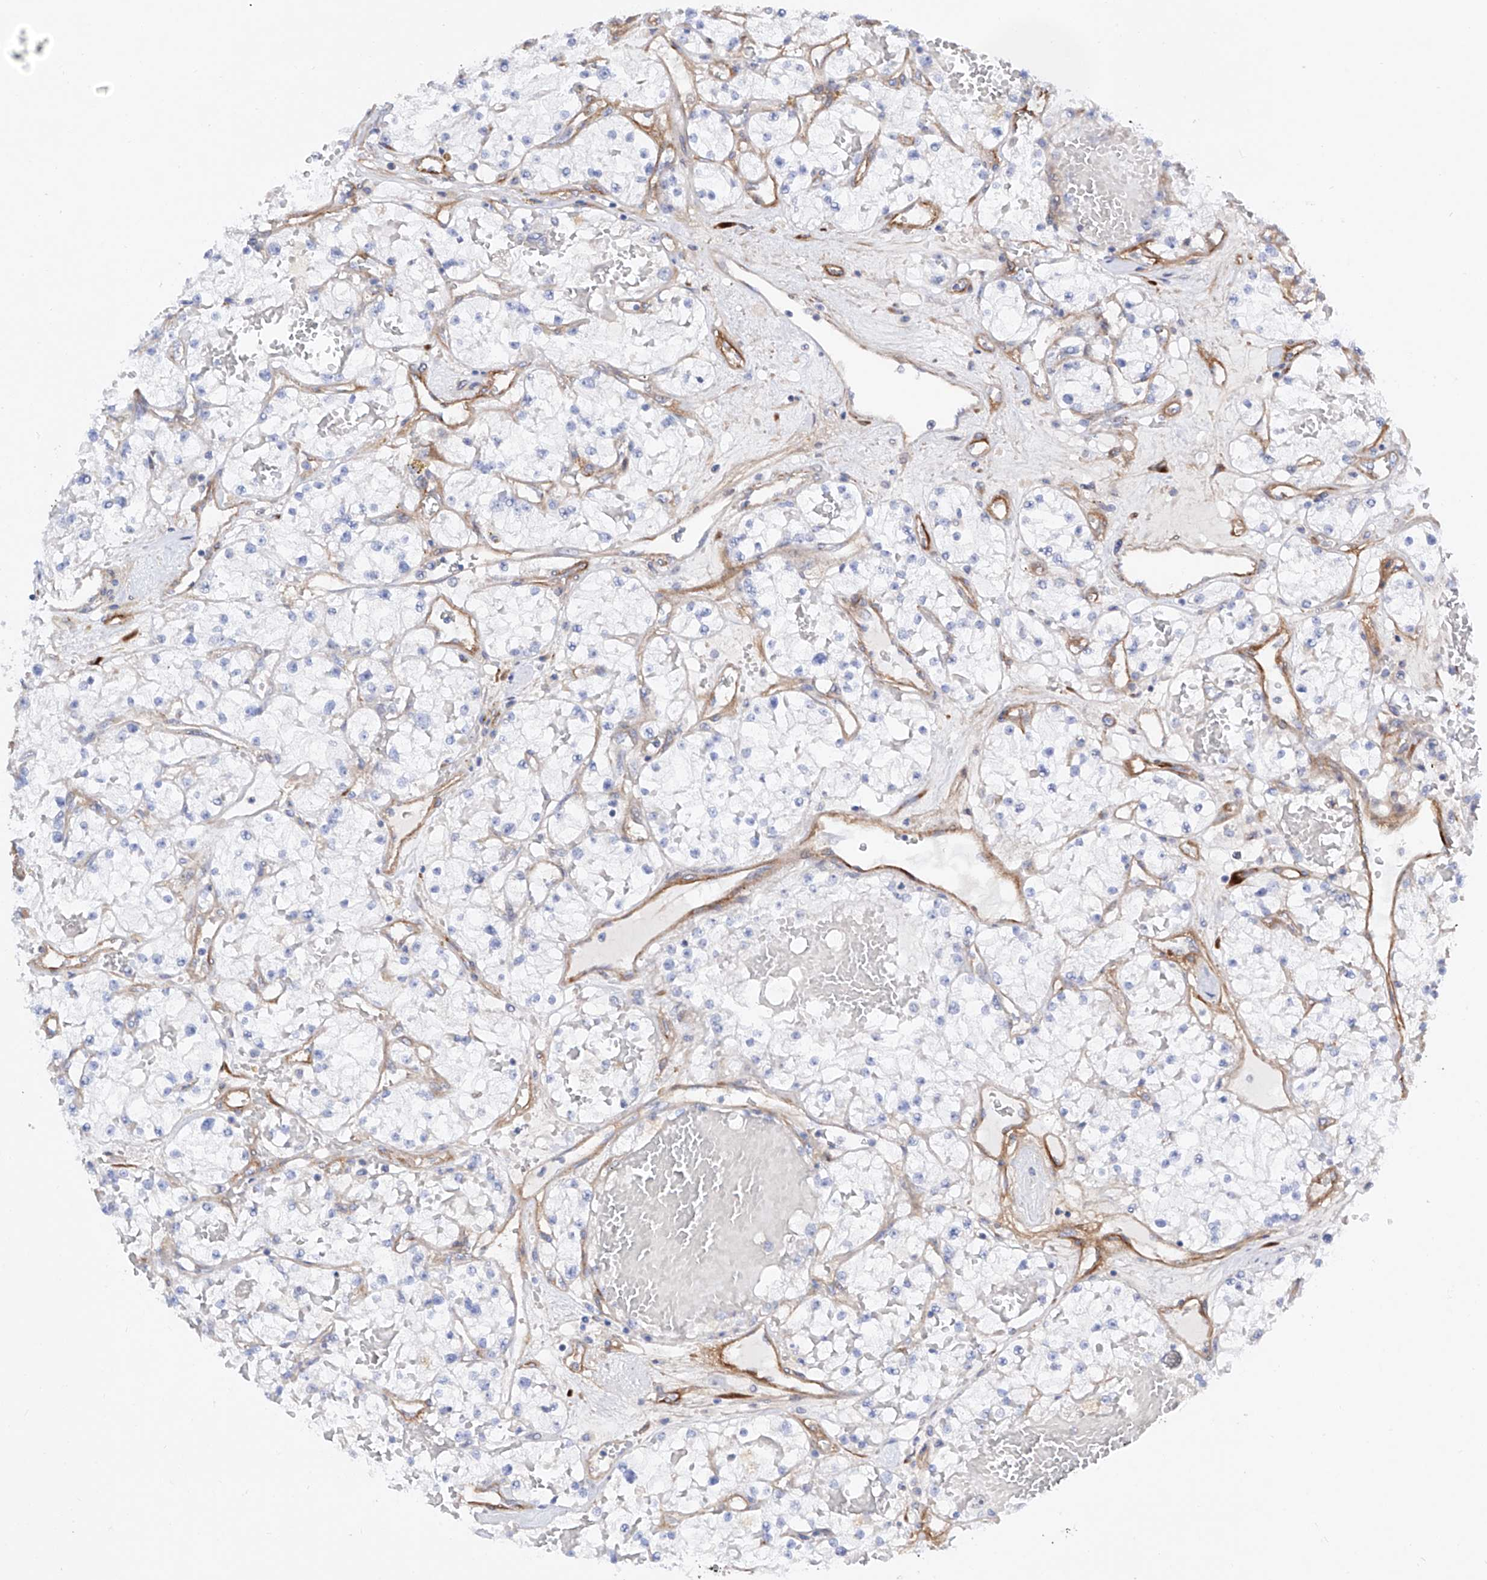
{"staining": {"intensity": "negative", "quantity": "none", "location": "none"}, "tissue": "renal cancer", "cell_type": "Tumor cells", "image_type": "cancer", "snomed": [{"axis": "morphology", "description": "Normal tissue, NOS"}, {"axis": "morphology", "description": "Adenocarcinoma, NOS"}, {"axis": "topography", "description": "Kidney"}], "caption": "Renal adenocarcinoma was stained to show a protein in brown. There is no significant staining in tumor cells.", "gene": "LCA5", "patient": {"sex": "male", "age": 68}}